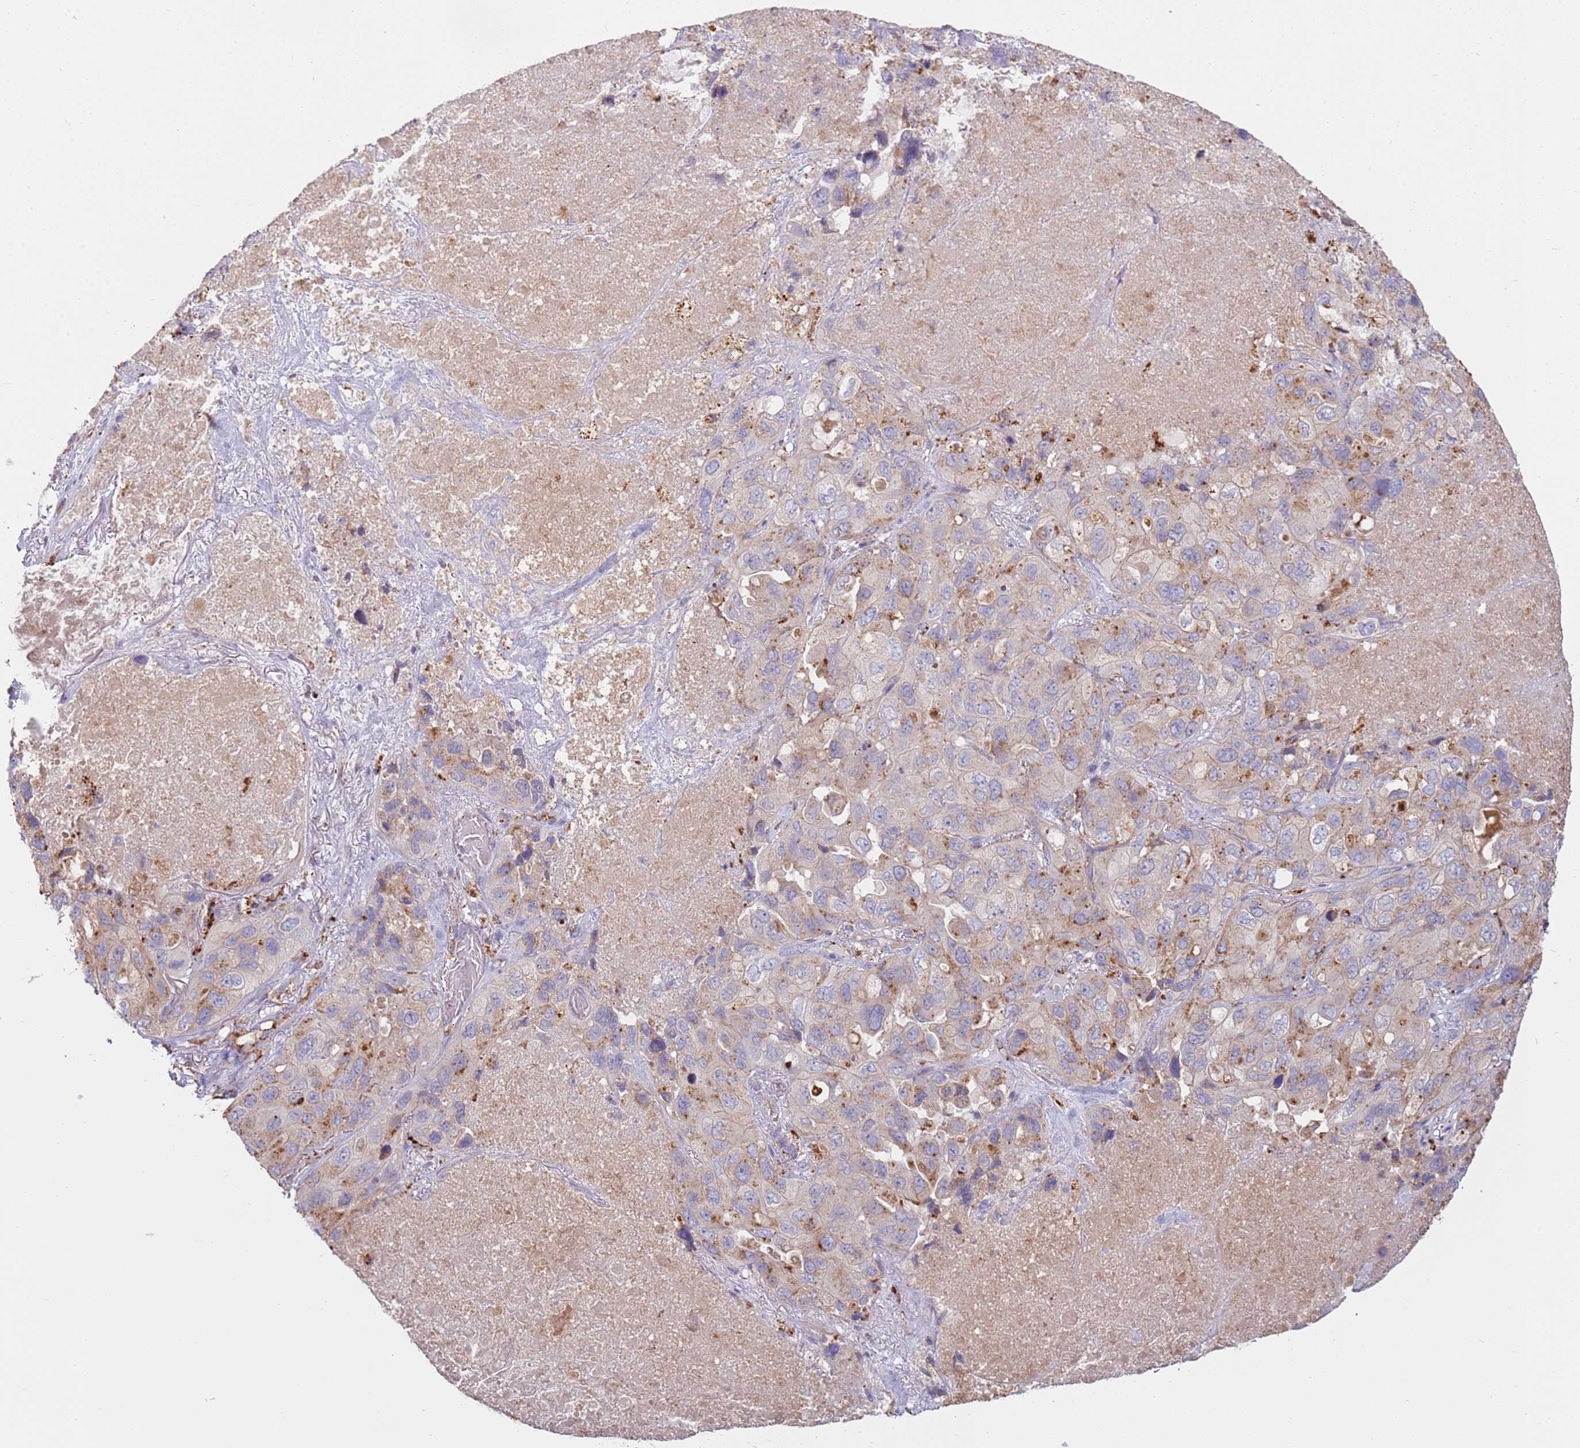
{"staining": {"intensity": "moderate", "quantity": "<25%", "location": "cytoplasmic/membranous"}, "tissue": "lung cancer", "cell_type": "Tumor cells", "image_type": "cancer", "snomed": [{"axis": "morphology", "description": "Squamous cell carcinoma, NOS"}, {"axis": "topography", "description": "Lung"}], "caption": "Brown immunohistochemical staining in lung cancer demonstrates moderate cytoplasmic/membranous positivity in approximately <25% of tumor cells.", "gene": "TMEM229B", "patient": {"sex": "female", "age": 73}}